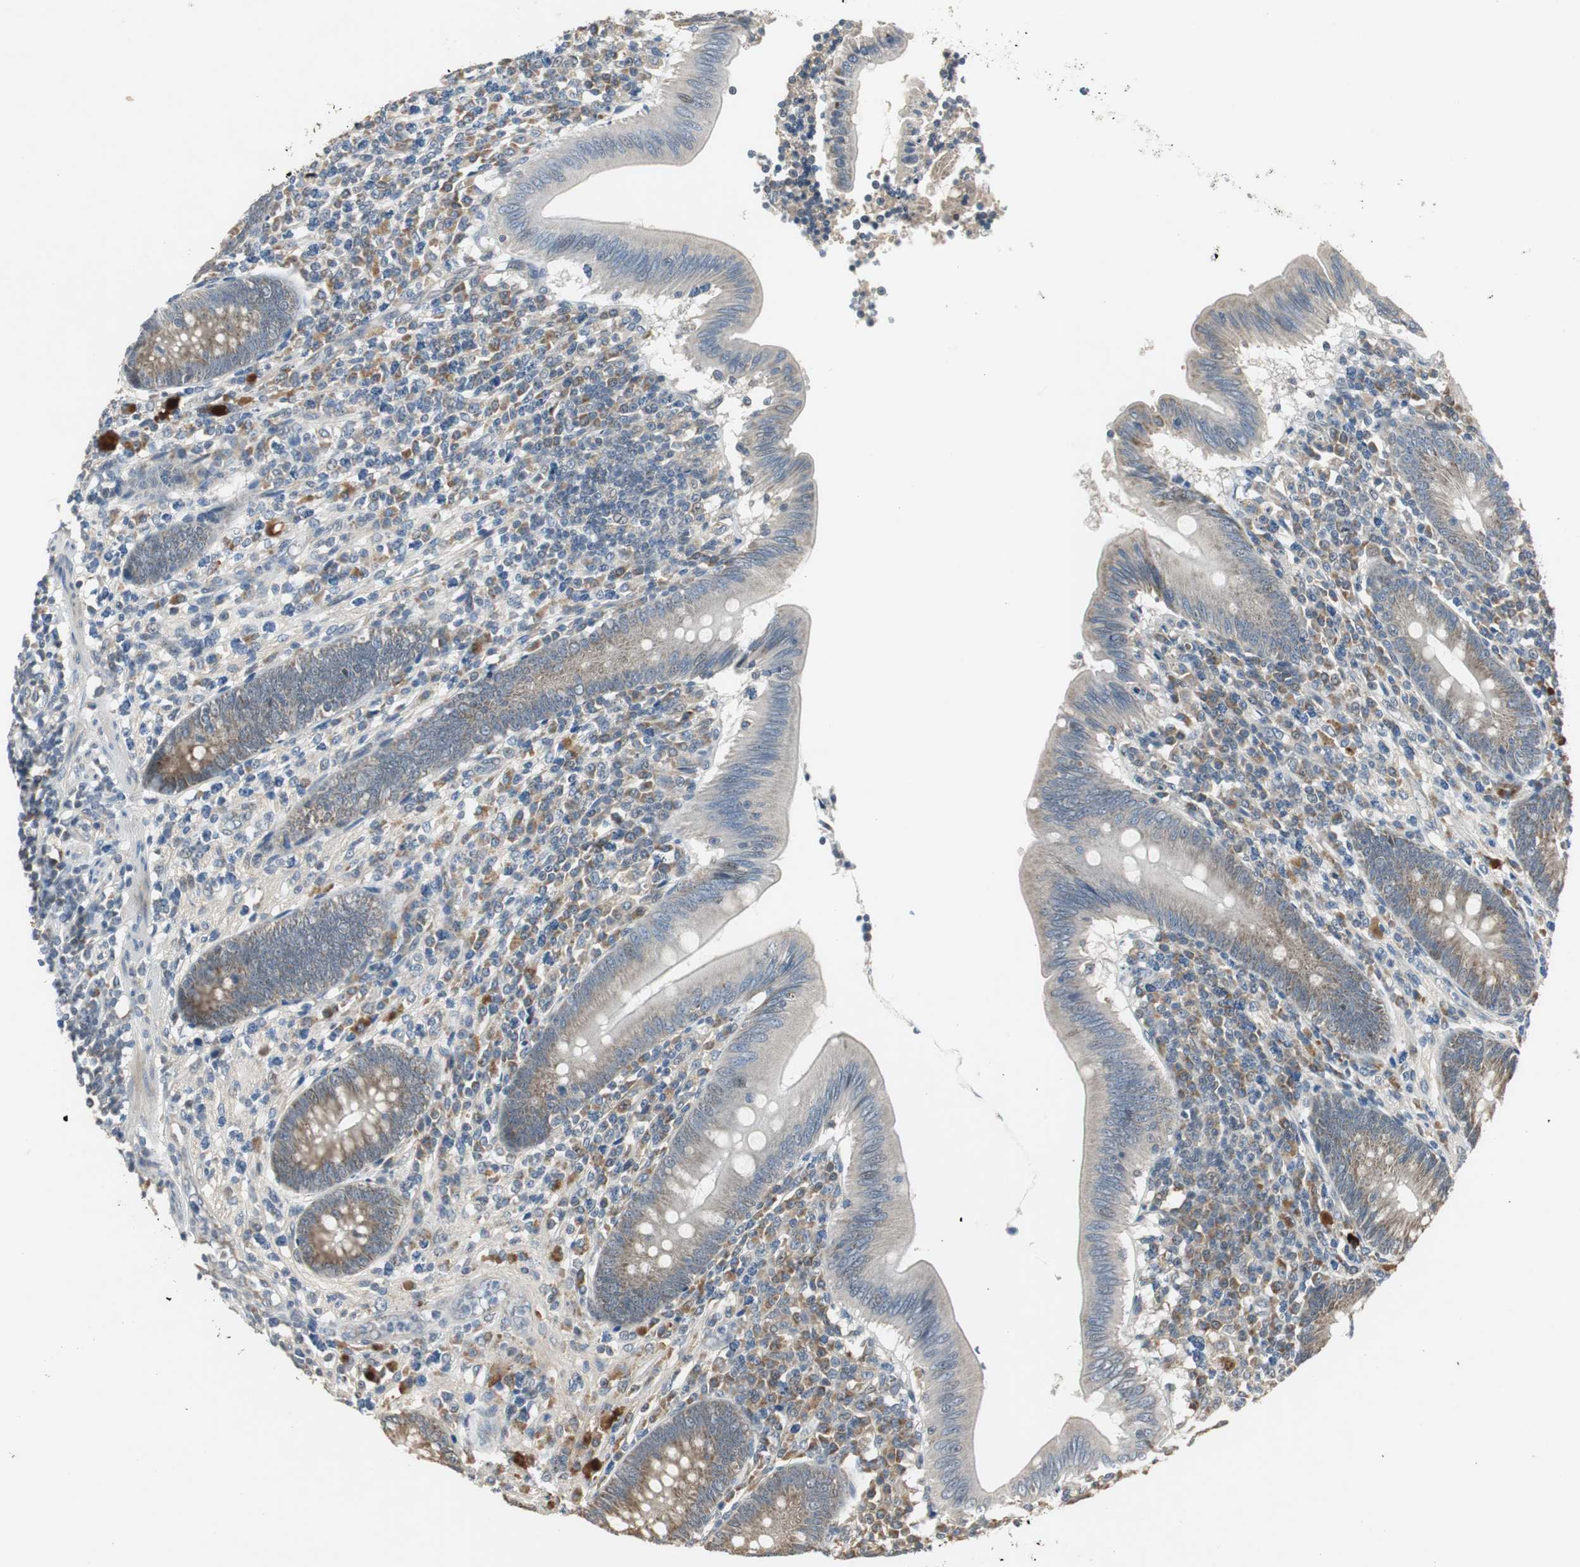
{"staining": {"intensity": "weak", "quantity": ">75%", "location": "cytoplasmic/membranous"}, "tissue": "appendix", "cell_type": "Glandular cells", "image_type": "normal", "snomed": [{"axis": "morphology", "description": "Normal tissue, NOS"}, {"axis": "morphology", "description": "Inflammation, NOS"}, {"axis": "topography", "description": "Appendix"}], "caption": "This is an image of immunohistochemistry staining of normal appendix, which shows weak staining in the cytoplasmic/membranous of glandular cells.", "gene": "MYT1", "patient": {"sex": "male", "age": 46}}